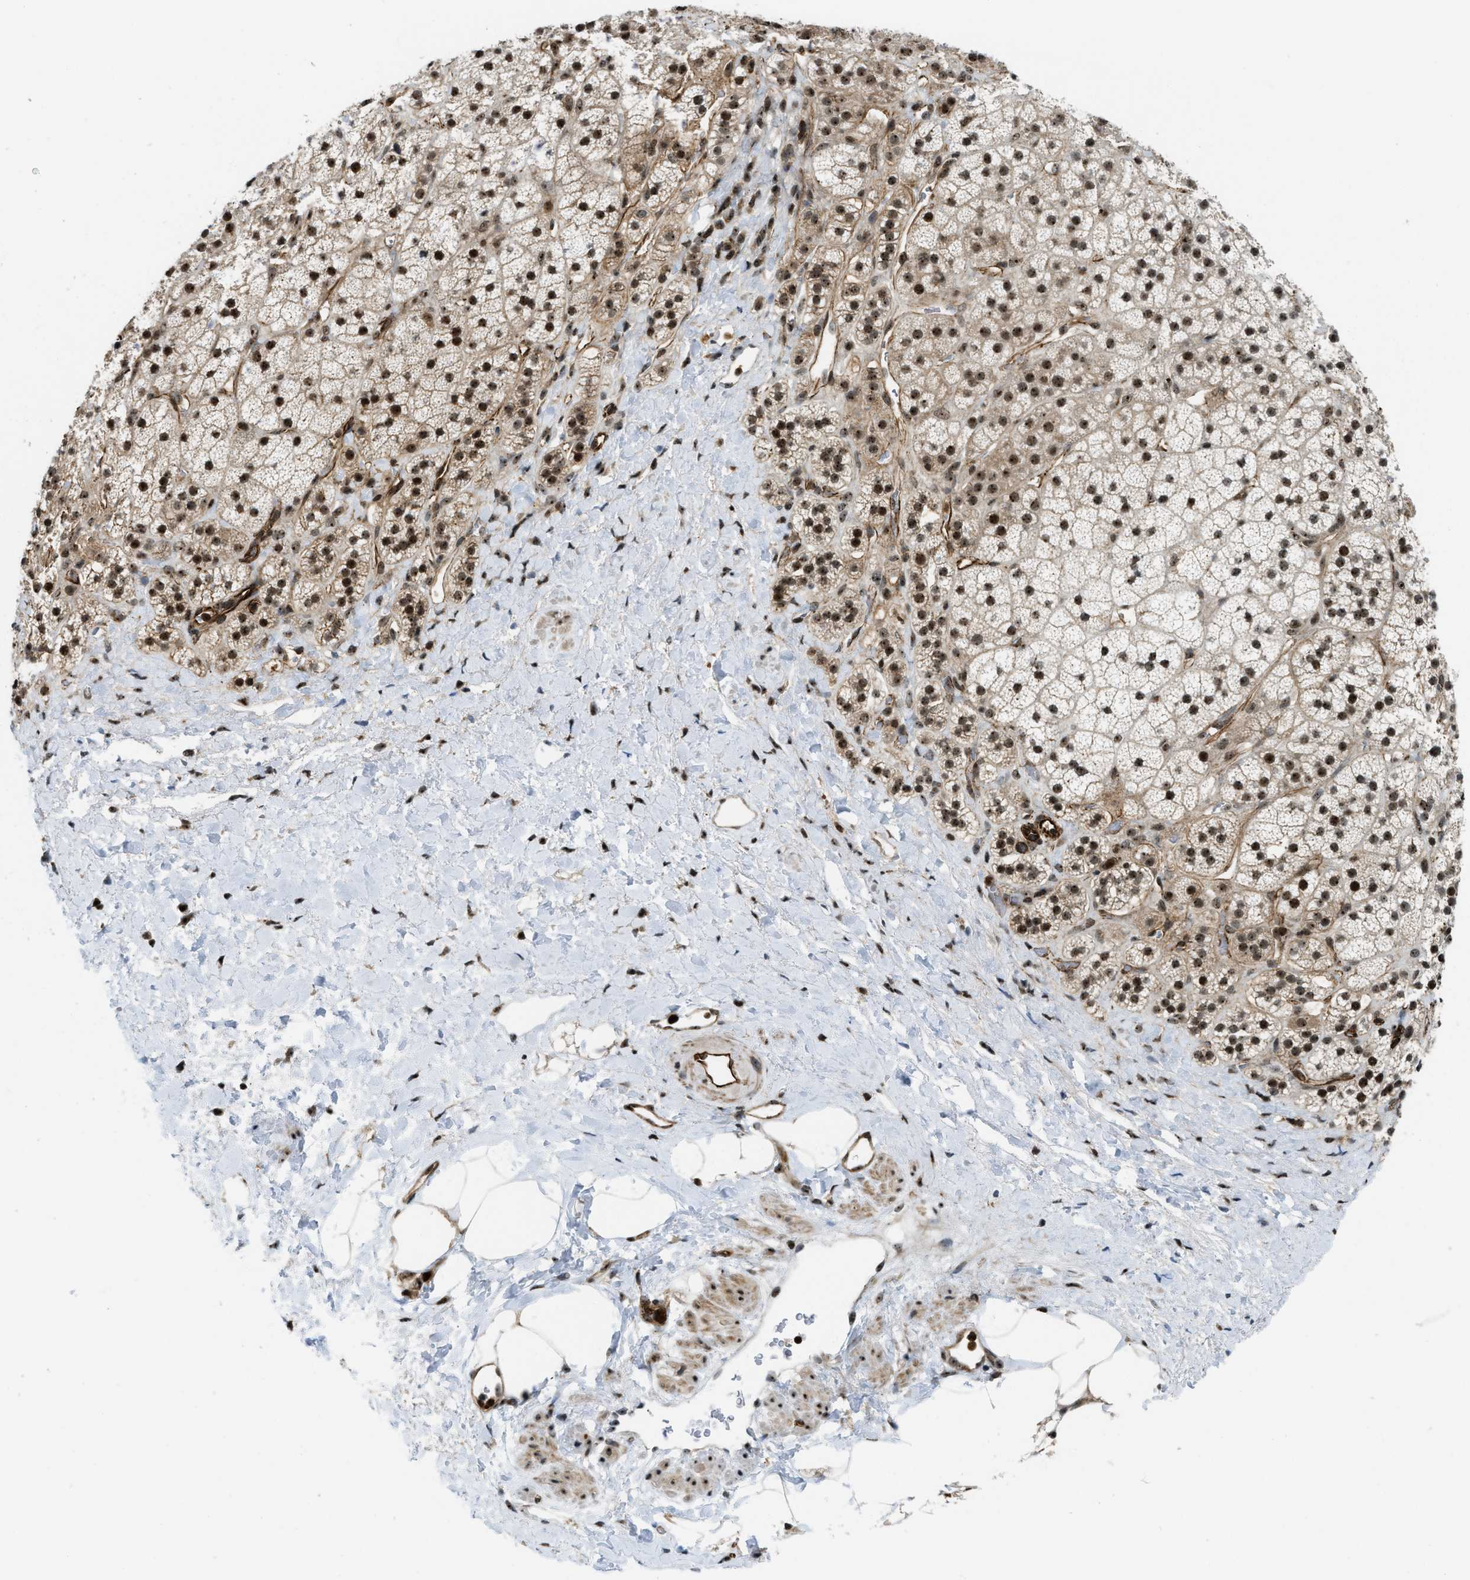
{"staining": {"intensity": "moderate", "quantity": ">75%", "location": "nuclear"}, "tissue": "adrenal gland", "cell_type": "Glandular cells", "image_type": "normal", "snomed": [{"axis": "morphology", "description": "Normal tissue, NOS"}, {"axis": "topography", "description": "Adrenal gland"}], "caption": "Immunohistochemistry histopathology image of benign adrenal gland stained for a protein (brown), which displays medium levels of moderate nuclear positivity in about >75% of glandular cells.", "gene": "E2F1", "patient": {"sex": "male", "age": 56}}